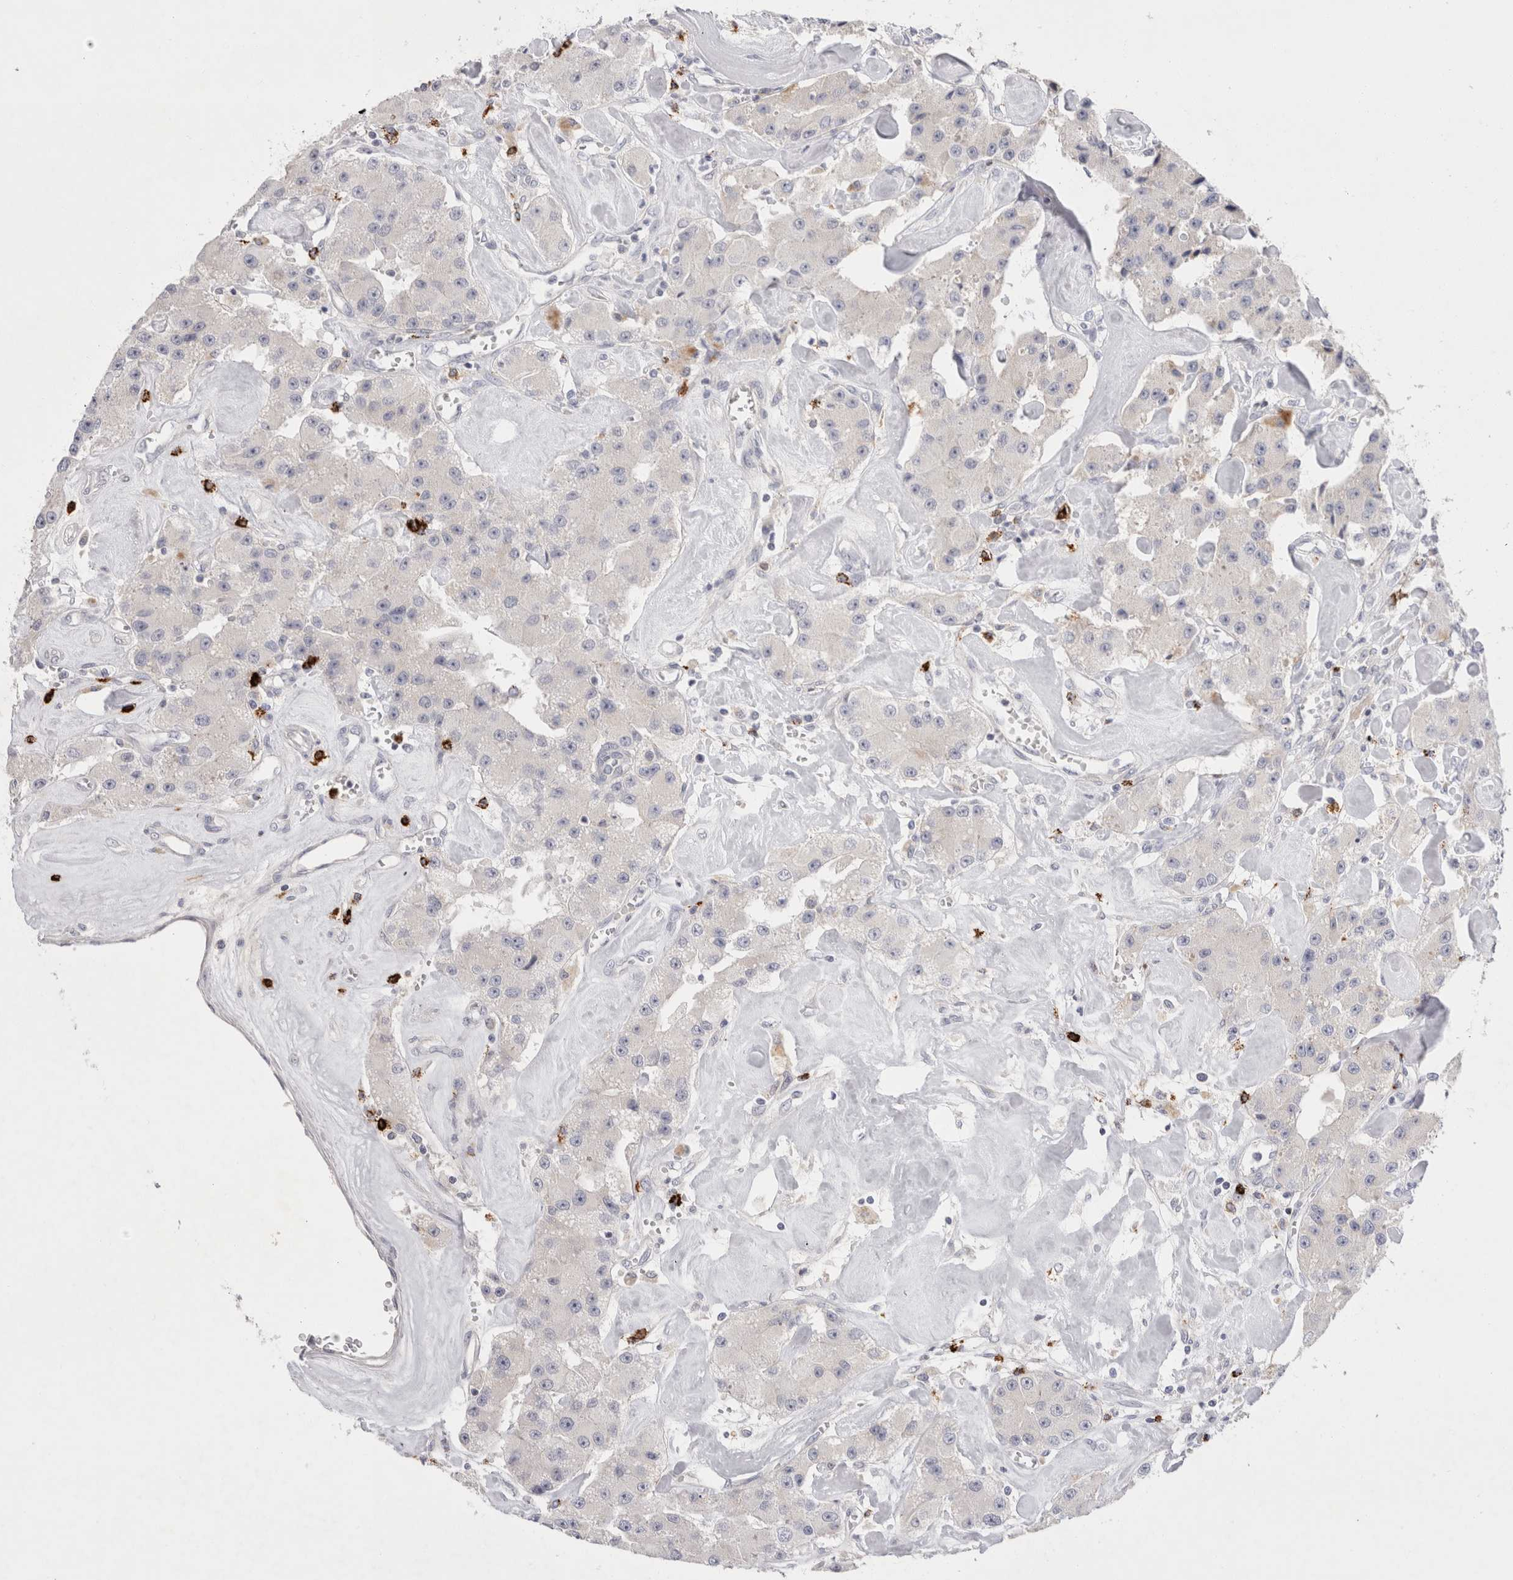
{"staining": {"intensity": "negative", "quantity": "none", "location": "none"}, "tissue": "carcinoid", "cell_type": "Tumor cells", "image_type": "cancer", "snomed": [{"axis": "morphology", "description": "Carcinoid, malignant, NOS"}, {"axis": "topography", "description": "Pancreas"}], "caption": "IHC micrograph of neoplastic tissue: human carcinoid (malignant) stained with DAB (3,3'-diaminobenzidine) exhibits no significant protein positivity in tumor cells.", "gene": "SPINK2", "patient": {"sex": "male", "age": 41}}